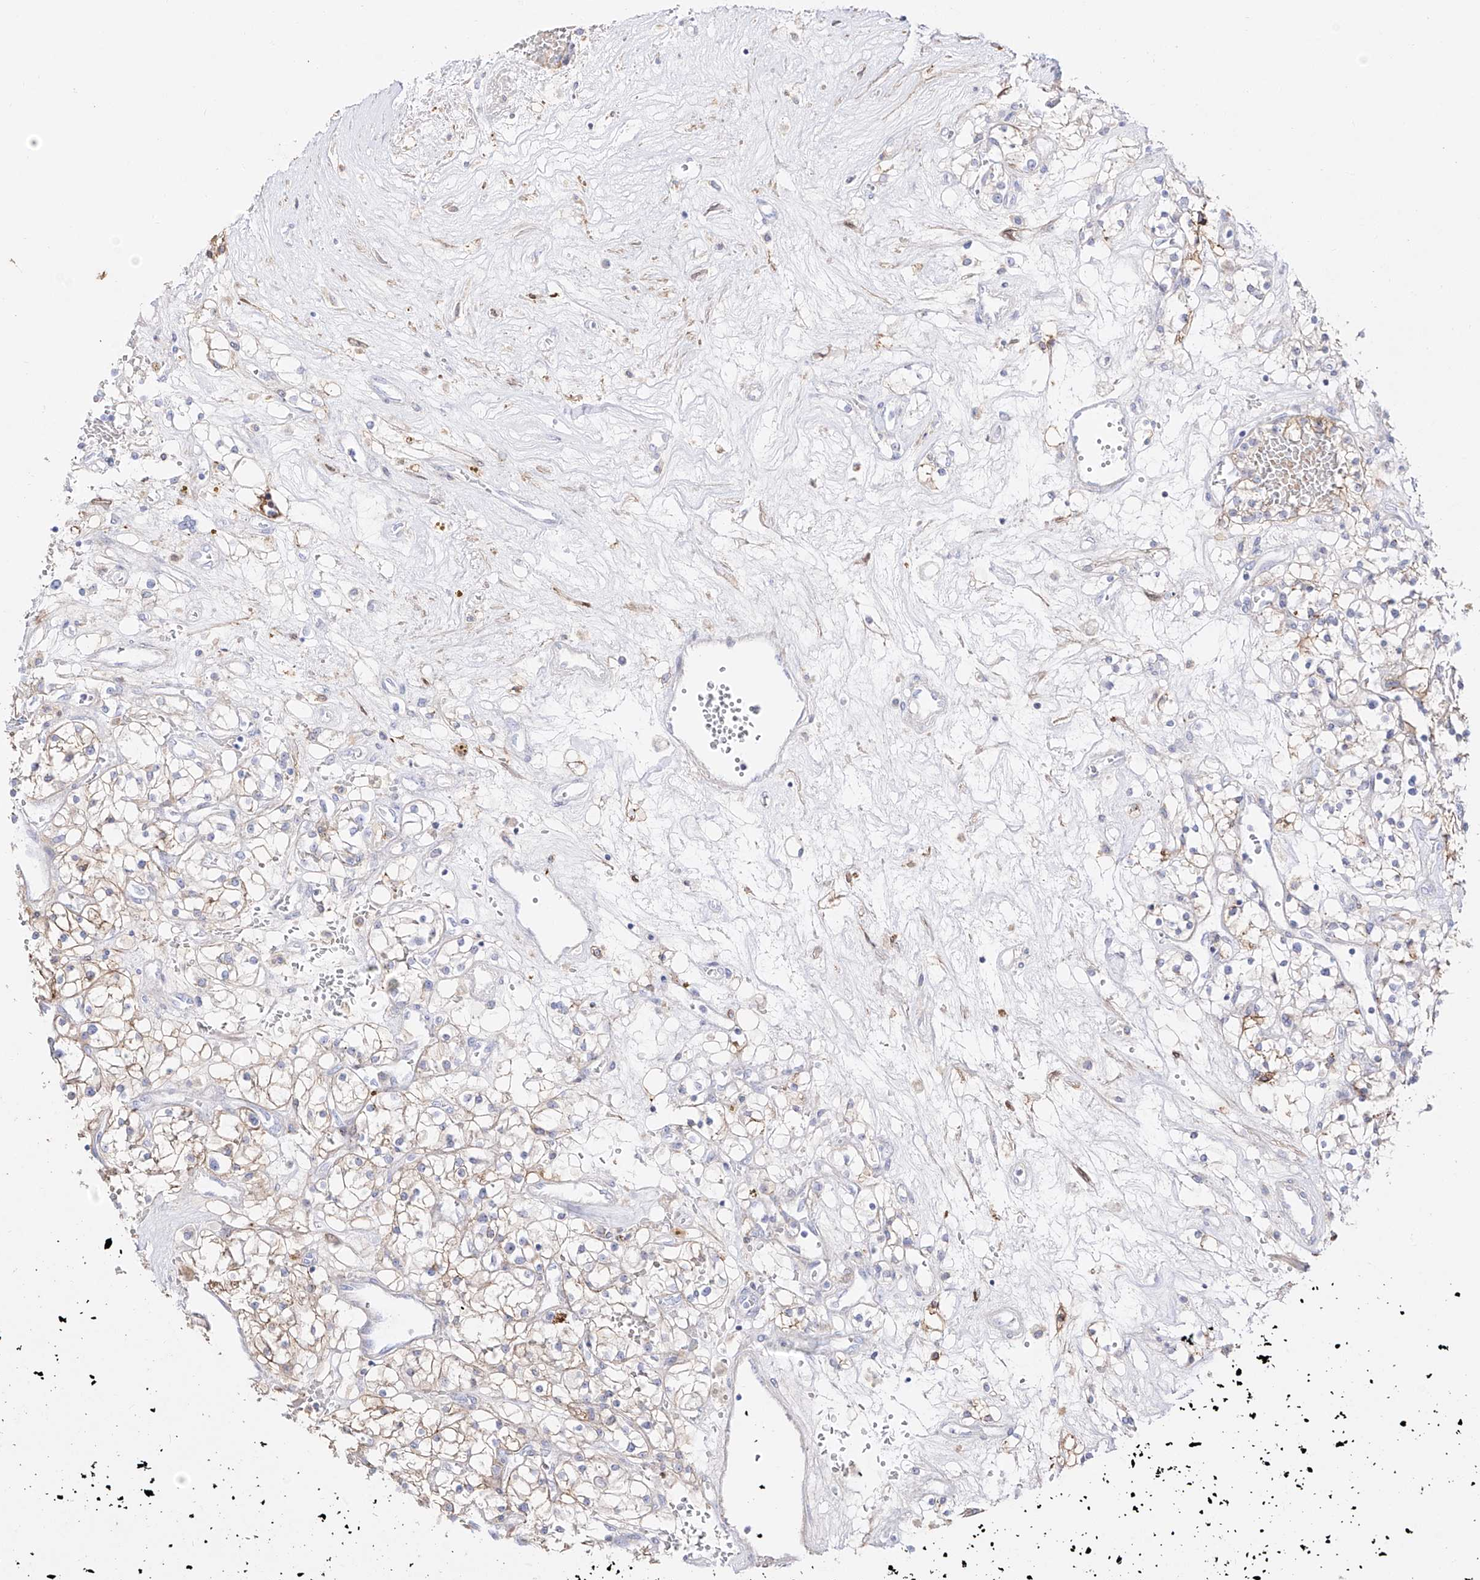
{"staining": {"intensity": "moderate", "quantity": "25%-75%", "location": "cytoplasmic/membranous"}, "tissue": "renal cancer", "cell_type": "Tumor cells", "image_type": "cancer", "snomed": [{"axis": "morphology", "description": "Normal tissue, NOS"}, {"axis": "morphology", "description": "Adenocarcinoma, NOS"}, {"axis": "topography", "description": "Kidney"}], "caption": "The image exhibits staining of renal cancer (adenocarcinoma), revealing moderate cytoplasmic/membranous protein expression (brown color) within tumor cells. Ihc stains the protein of interest in brown and the nuclei are stained blue.", "gene": "ZGRF1", "patient": {"sex": "male", "age": 68}}